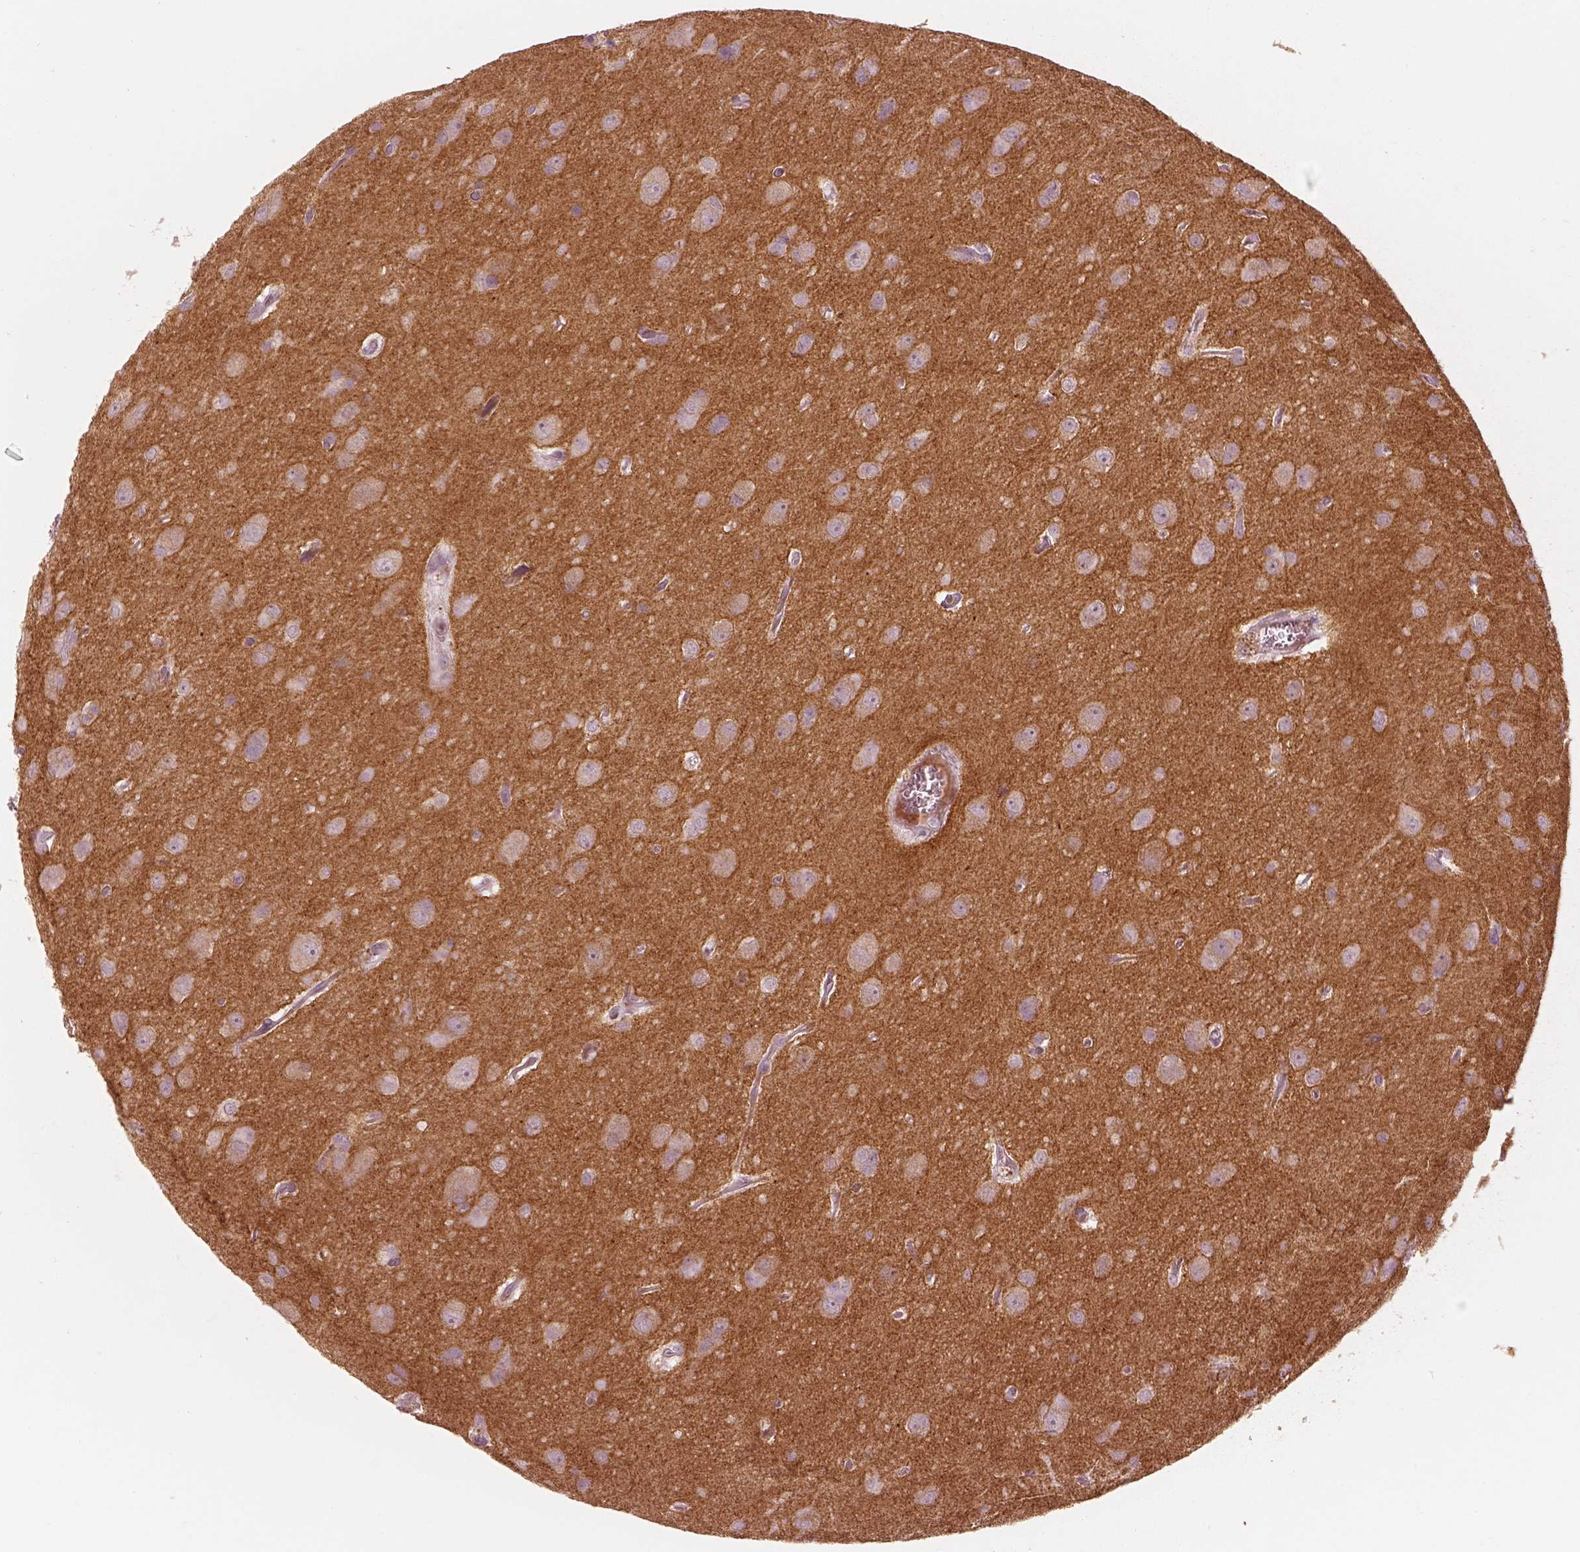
{"staining": {"intensity": "weak", "quantity": ">75%", "location": "cytoplasmic/membranous"}, "tissue": "glioma", "cell_type": "Tumor cells", "image_type": "cancer", "snomed": [{"axis": "morphology", "description": "Glioma, malignant, Low grade"}, {"axis": "topography", "description": "Brain"}], "caption": "Brown immunohistochemical staining in human malignant glioma (low-grade) exhibits weak cytoplasmic/membranous expression in approximately >75% of tumor cells. (Brightfield microscopy of DAB IHC at high magnification).", "gene": "KCNA2", "patient": {"sex": "male", "age": 58}}